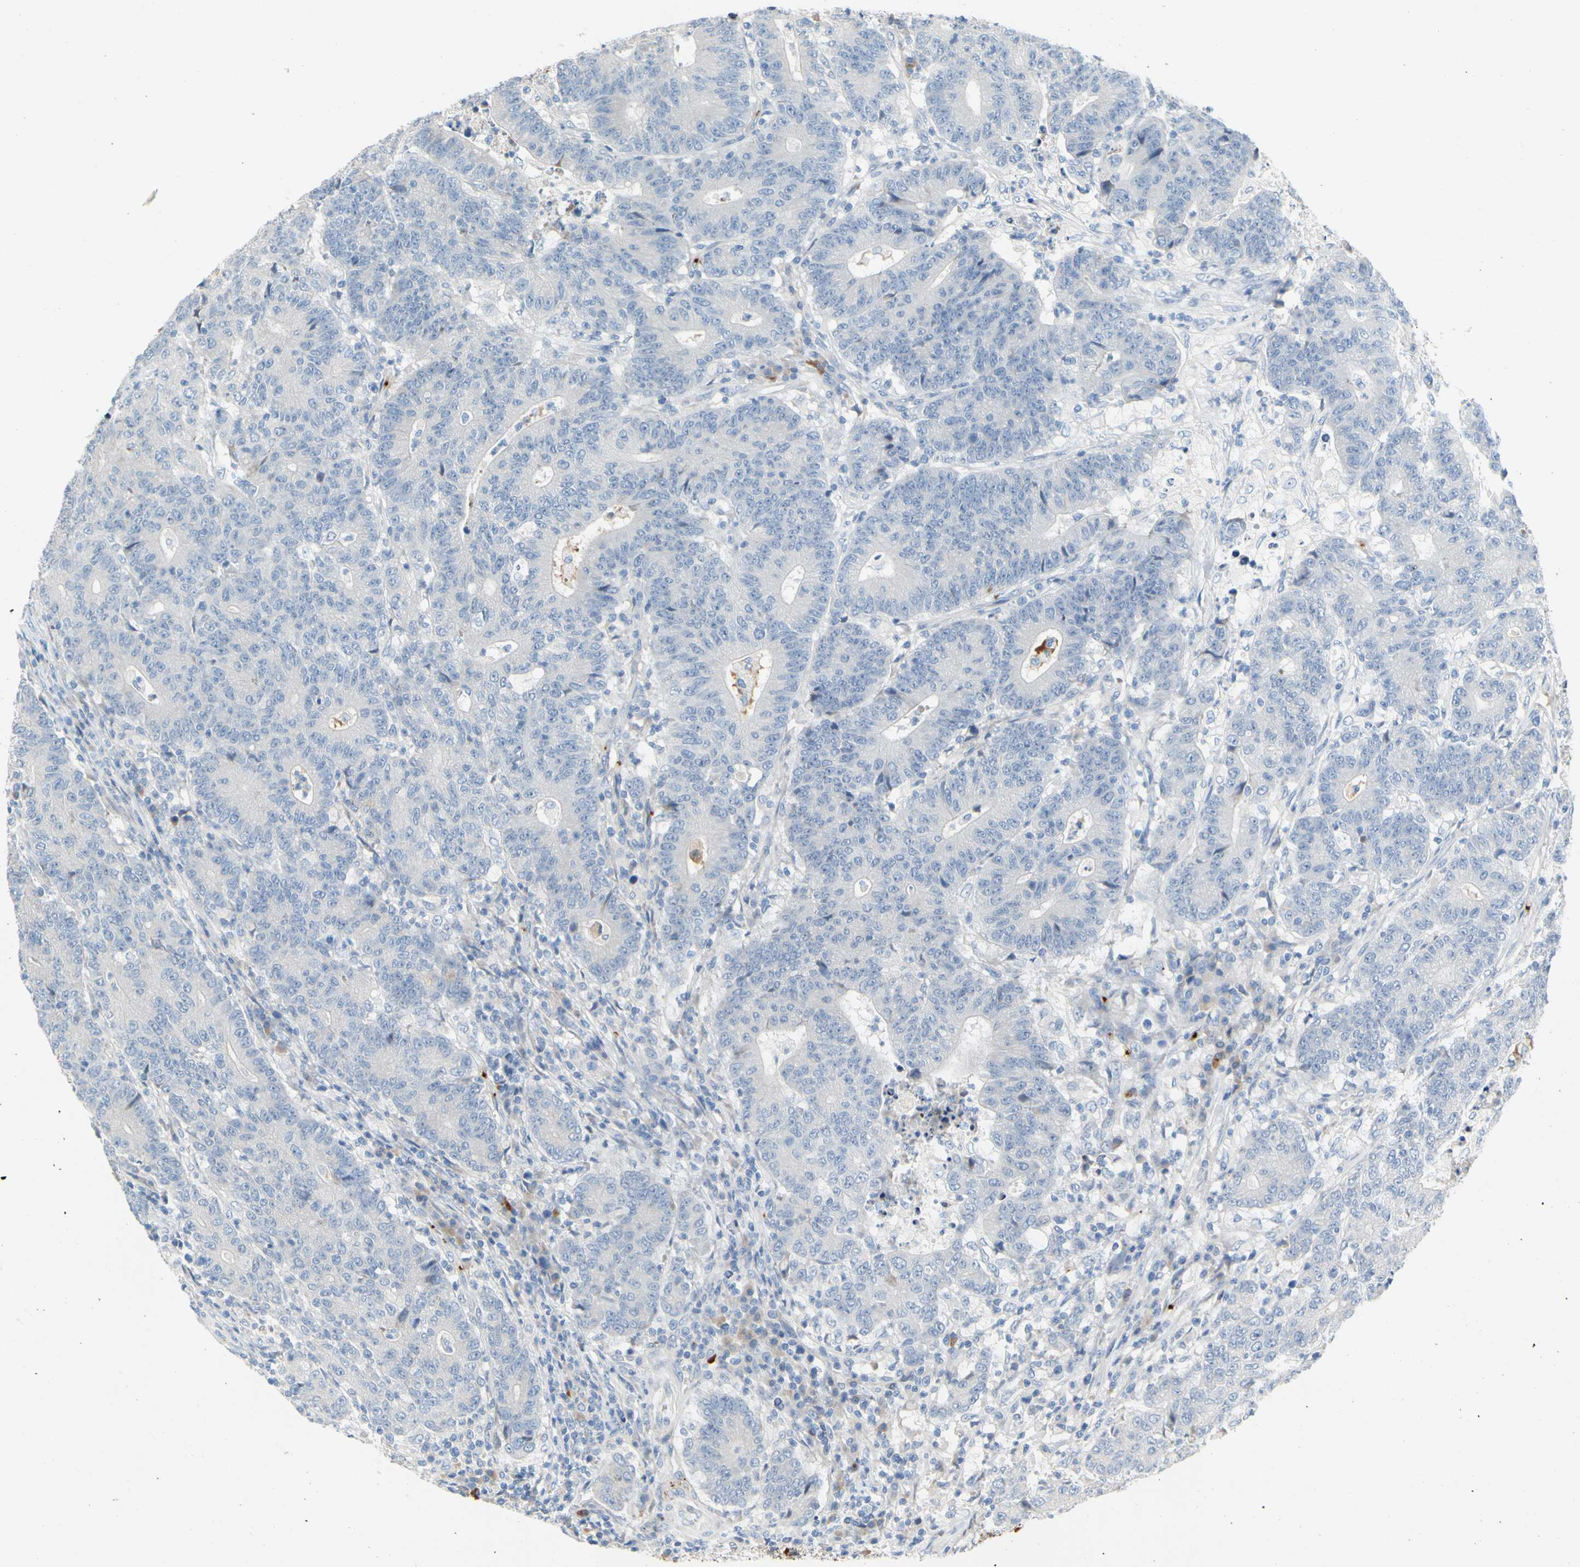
{"staining": {"intensity": "negative", "quantity": "none", "location": "none"}, "tissue": "colorectal cancer", "cell_type": "Tumor cells", "image_type": "cancer", "snomed": [{"axis": "morphology", "description": "Normal tissue, NOS"}, {"axis": "morphology", "description": "Adenocarcinoma, NOS"}, {"axis": "topography", "description": "Colon"}], "caption": "A high-resolution photomicrograph shows immunohistochemistry (IHC) staining of colorectal cancer (adenocarcinoma), which shows no significant positivity in tumor cells.", "gene": "PPBP", "patient": {"sex": "female", "age": 75}}